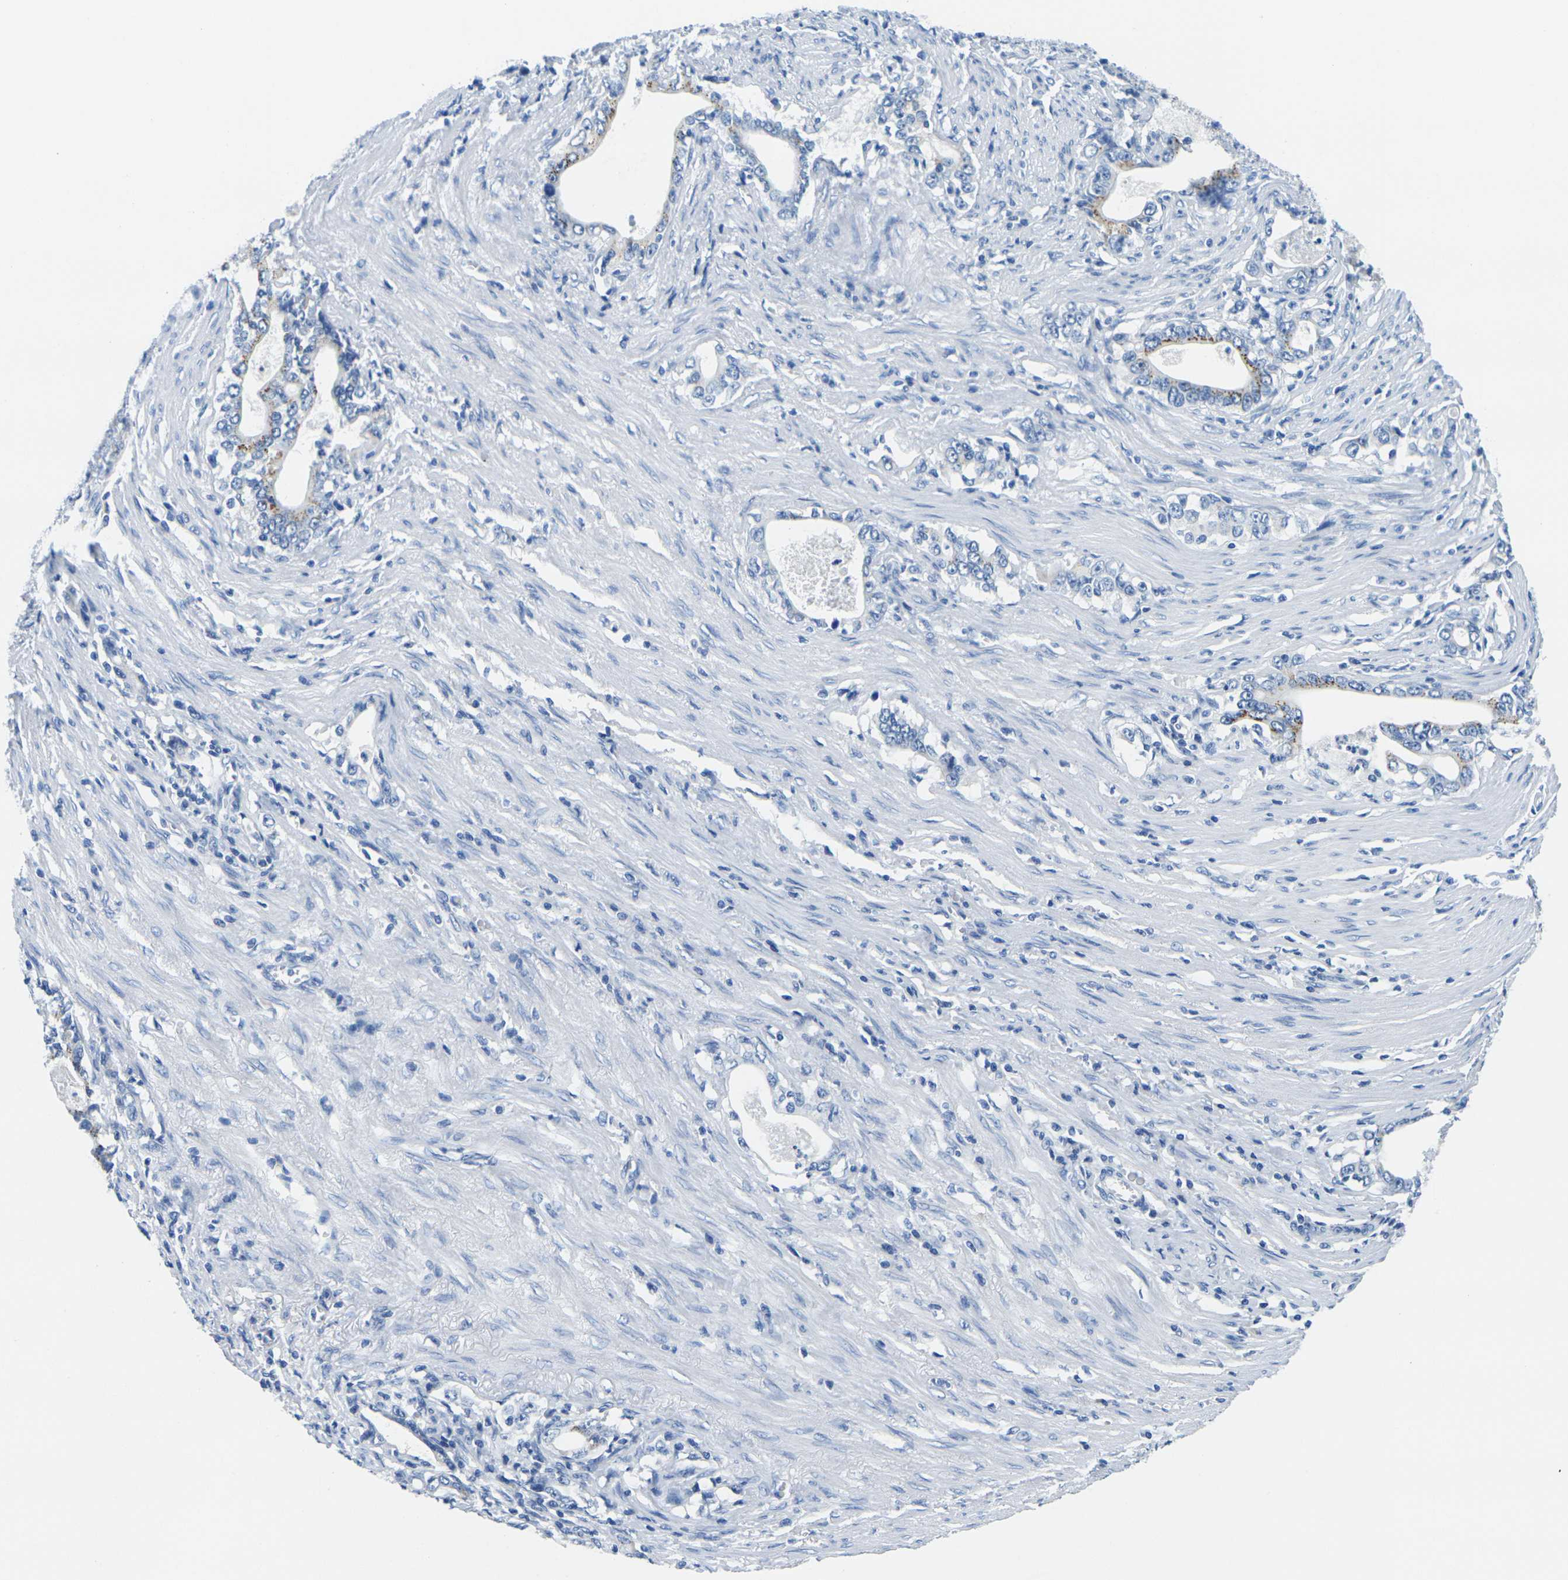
{"staining": {"intensity": "moderate", "quantity": "<25%", "location": "cytoplasmic/membranous"}, "tissue": "stomach cancer", "cell_type": "Tumor cells", "image_type": "cancer", "snomed": [{"axis": "morphology", "description": "Adenocarcinoma, NOS"}, {"axis": "topography", "description": "Stomach, lower"}], "caption": "This micrograph displays immunohistochemistry staining of human stomach adenocarcinoma, with low moderate cytoplasmic/membranous positivity in about <25% of tumor cells.", "gene": "FAM3D", "patient": {"sex": "female", "age": 72}}